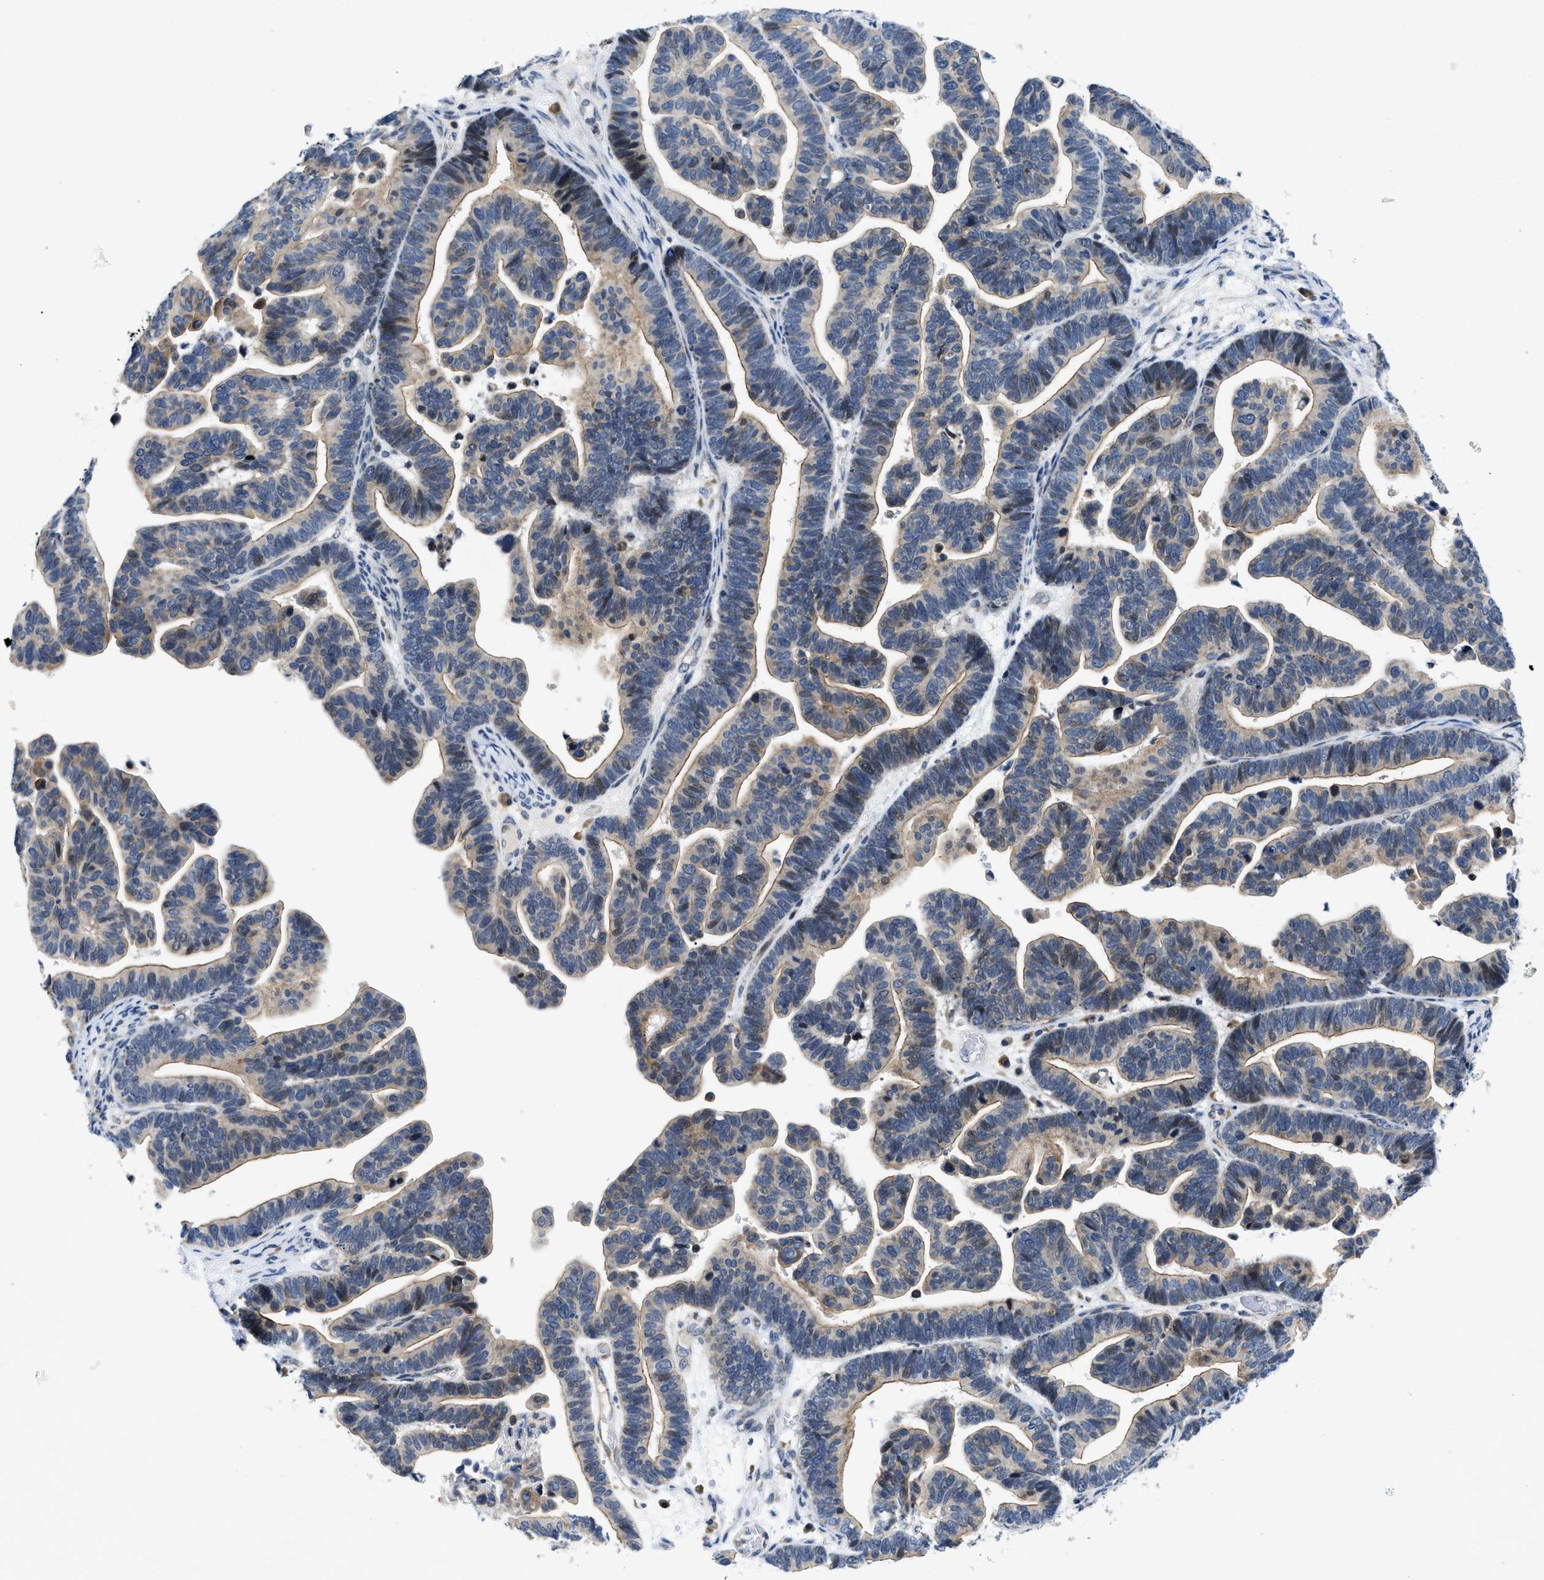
{"staining": {"intensity": "weak", "quantity": ">75%", "location": "cytoplasmic/membranous"}, "tissue": "ovarian cancer", "cell_type": "Tumor cells", "image_type": "cancer", "snomed": [{"axis": "morphology", "description": "Cystadenocarcinoma, serous, NOS"}, {"axis": "topography", "description": "Ovary"}], "caption": "Brown immunohistochemical staining in ovarian serous cystadenocarcinoma reveals weak cytoplasmic/membranous positivity in about >75% of tumor cells.", "gene": "IKBKE", "patient": {"sex": "female", "age": 56}}